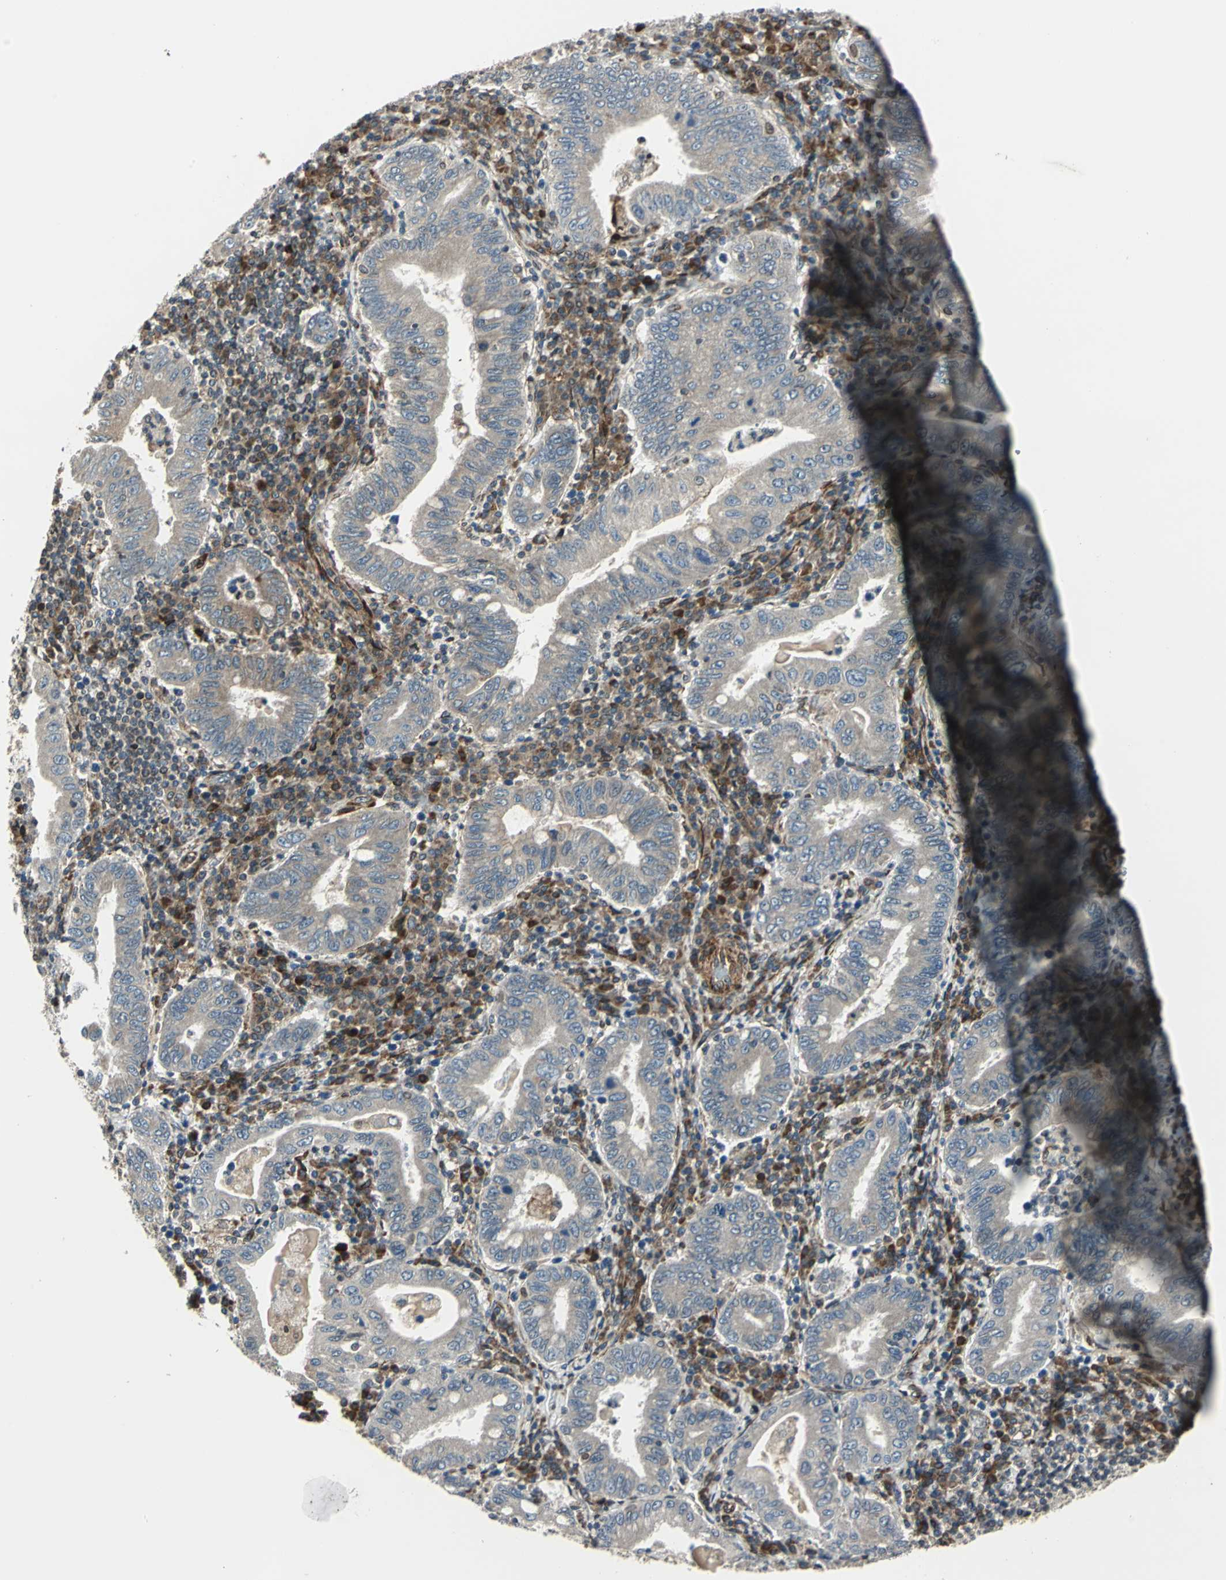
{"staining": {"intensity": "weak", "quantity": "<25%", "location": "cytoplasmic/membranous"}, "tissue": "stomach cancer", "cell_type": "Tumor cells", "image_type": "cancer", "snomed": [{"axis": "morphology", "description": "Normal tissue, NOS"}, {"axis": "morphology", "description": "Adenocarcinoma, NOS"}, {"axis": "topography", "description": "Esophagus"}, {"axis": "topography", "description": "Stomach, upper"}, {"axis": "topography", "description": "Peripheral nerve tissue"}], "caption": "DAB (3,3'-diaminobenzidine) immunohistochemical staining of stomach adenocarcinoma exhibits no significant positivity in tumor cells.", "gene": "HTATIP2", "patient": {"sex": "male", "age": 62}}